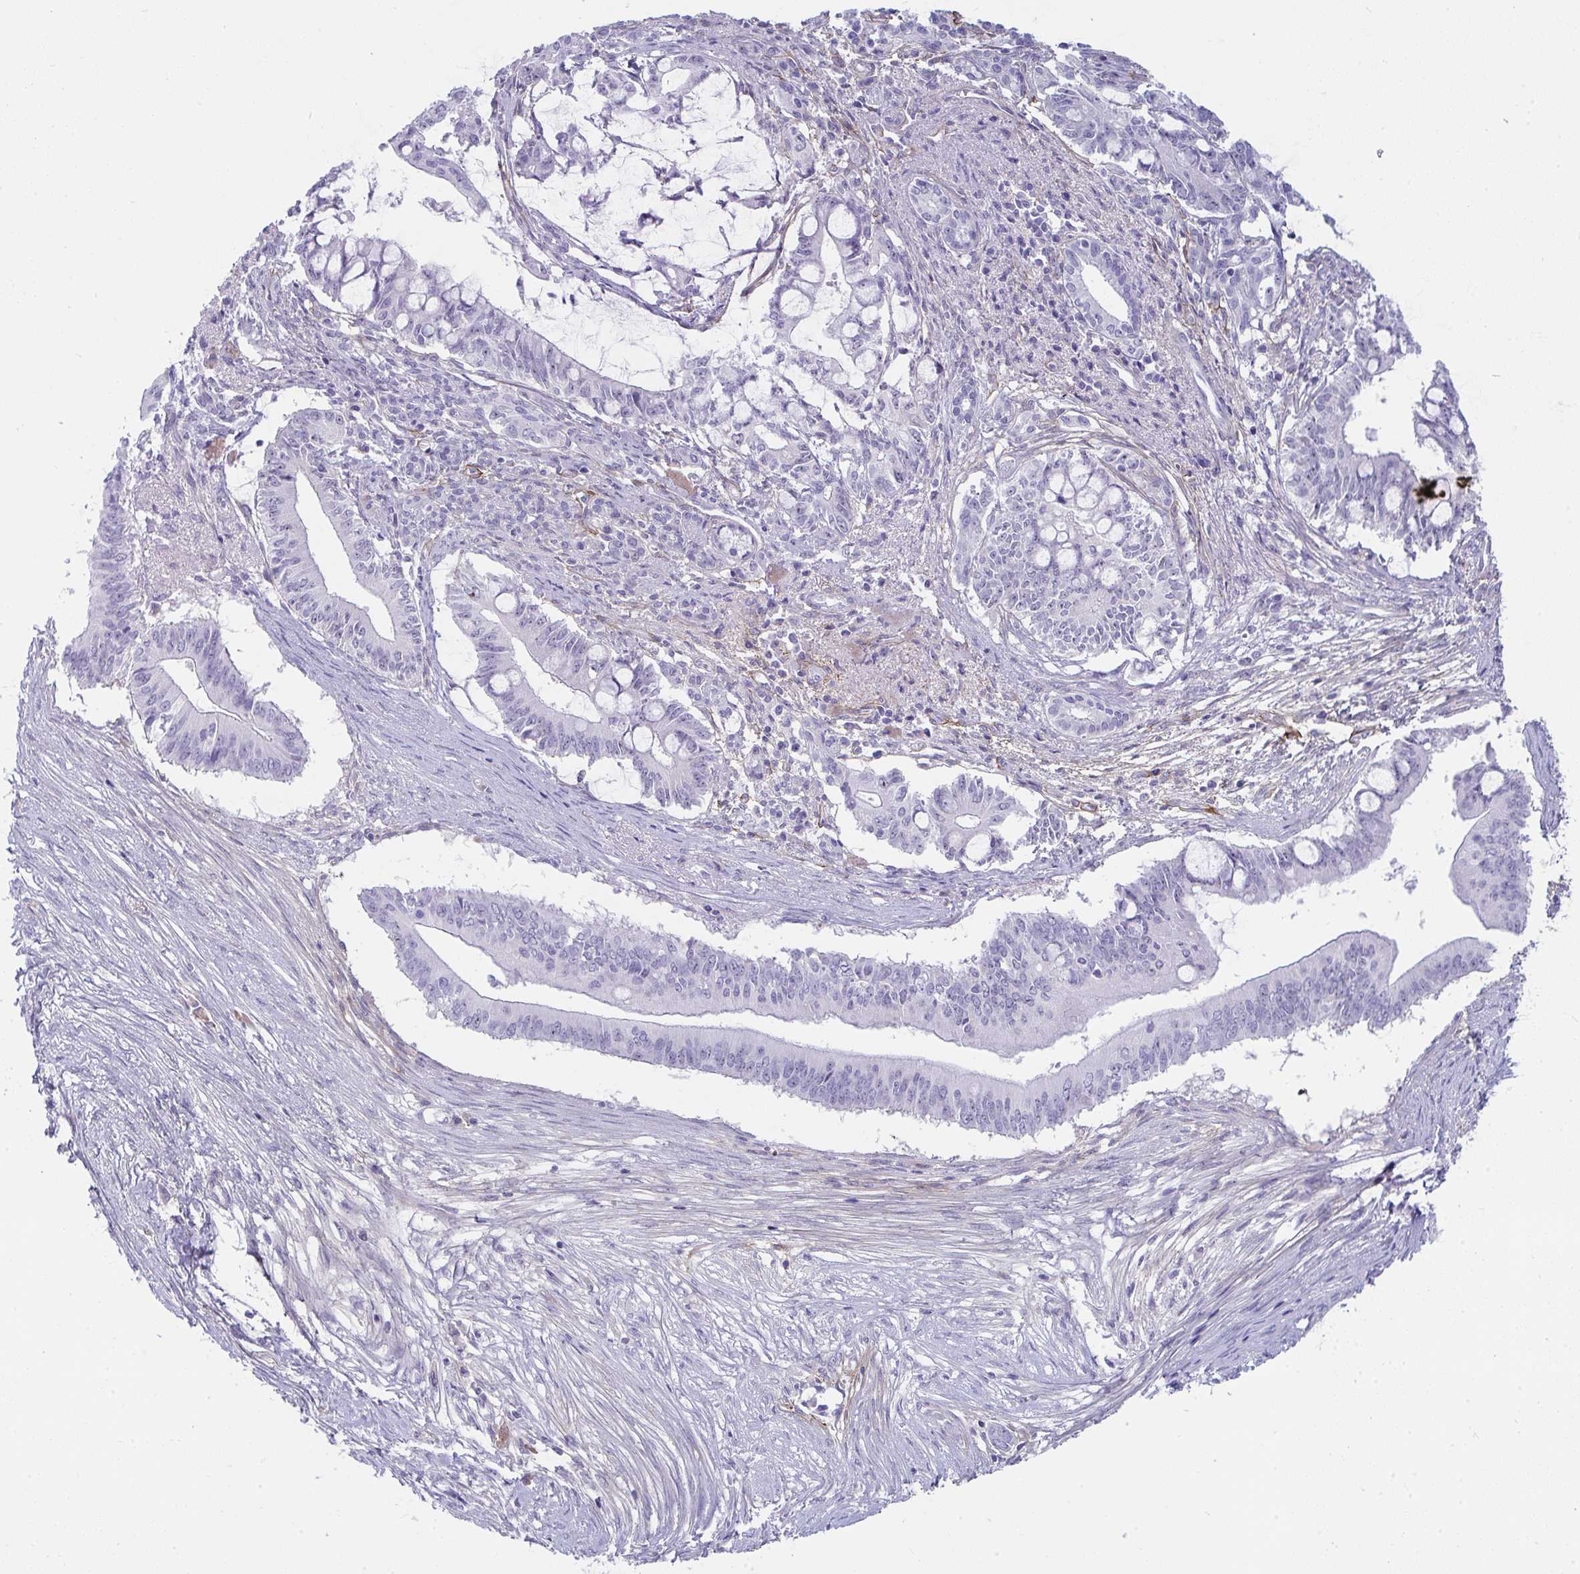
{"staining": {"intensity": "negative", "quantity": "none", "location": "none"}, "tissue": "pancreatic cancer", "cell_type": "Tumor cells", "image_type": "cancer", "snomed": [{"axis": "morphology", "description": "Adenocarcinoma, NOS"}, {"axis": "topography", "description": "Pancreas"}], "caption": "DAB immunohistochemical staining of pancreatic cancer (adenocarcinoma) exhibits no significant expression in tumor cells. Brightfield microscopy of IHC stained with DAB (brown) and hematoxylin (blue), captured at high magnification.", "gene": "LHFPL6", "patient": {"sex": "male", "age": 68}}